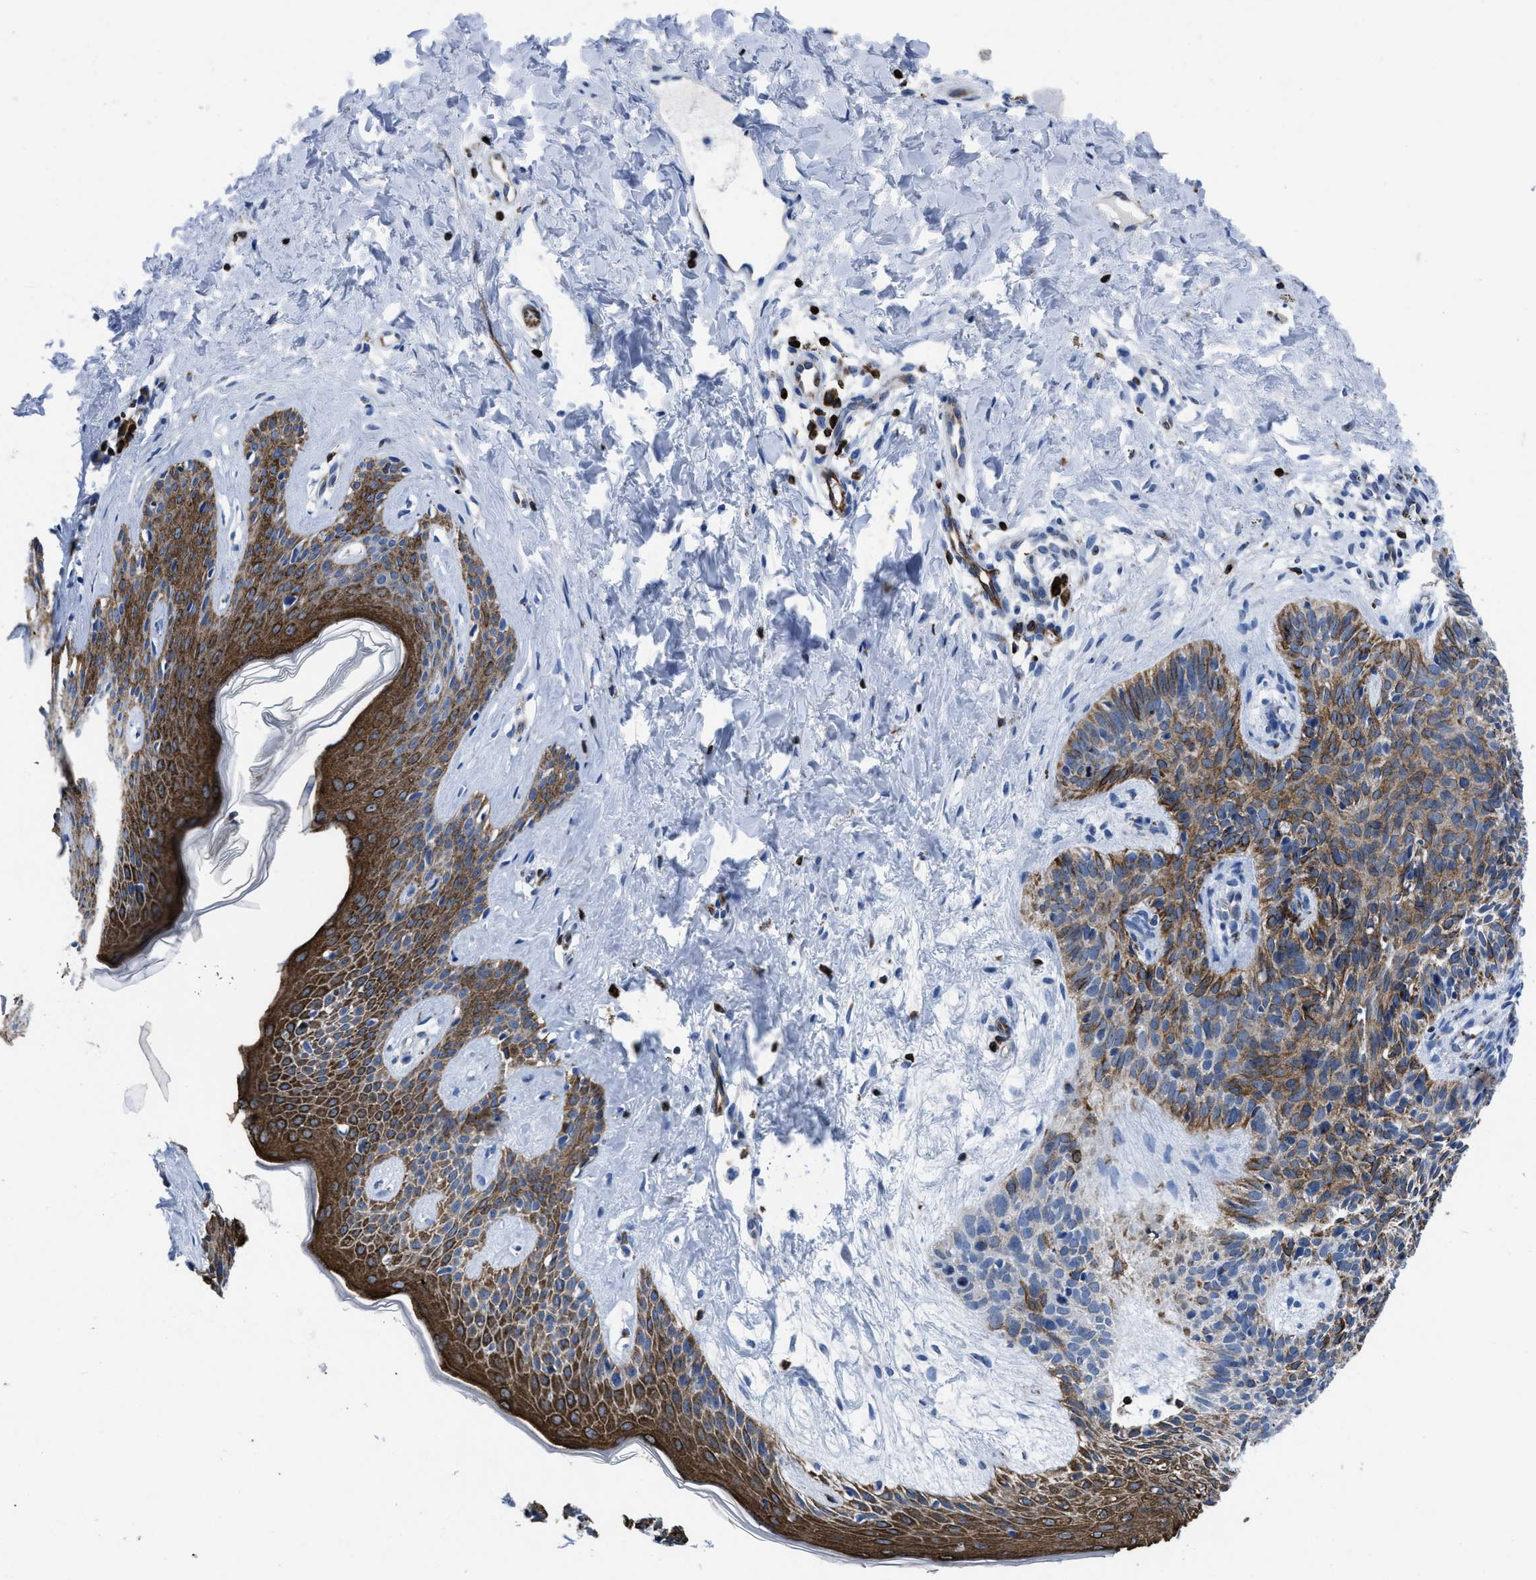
{"staining": {"intensity": "moderate", "quantity": "25%-75%", "location": "cytoplasmic/membranous"}, "tissue": "skin cancer", "cell_type": "Tumor cells", "image_type": "cancer", "snomed": [{"axis": "morphology", "description": "Basal cell carcinoma"}, {"axis": "topography", "description": "Skin"}], "caption": "Immunohistochemical staining of skin cancer demonstrates moderate cytoplasmic/membranous protein staining in approximately 25%-75% of tumor cells.", "gene": "ITGA3", "patient": {"sex": "male", "age": 60}}